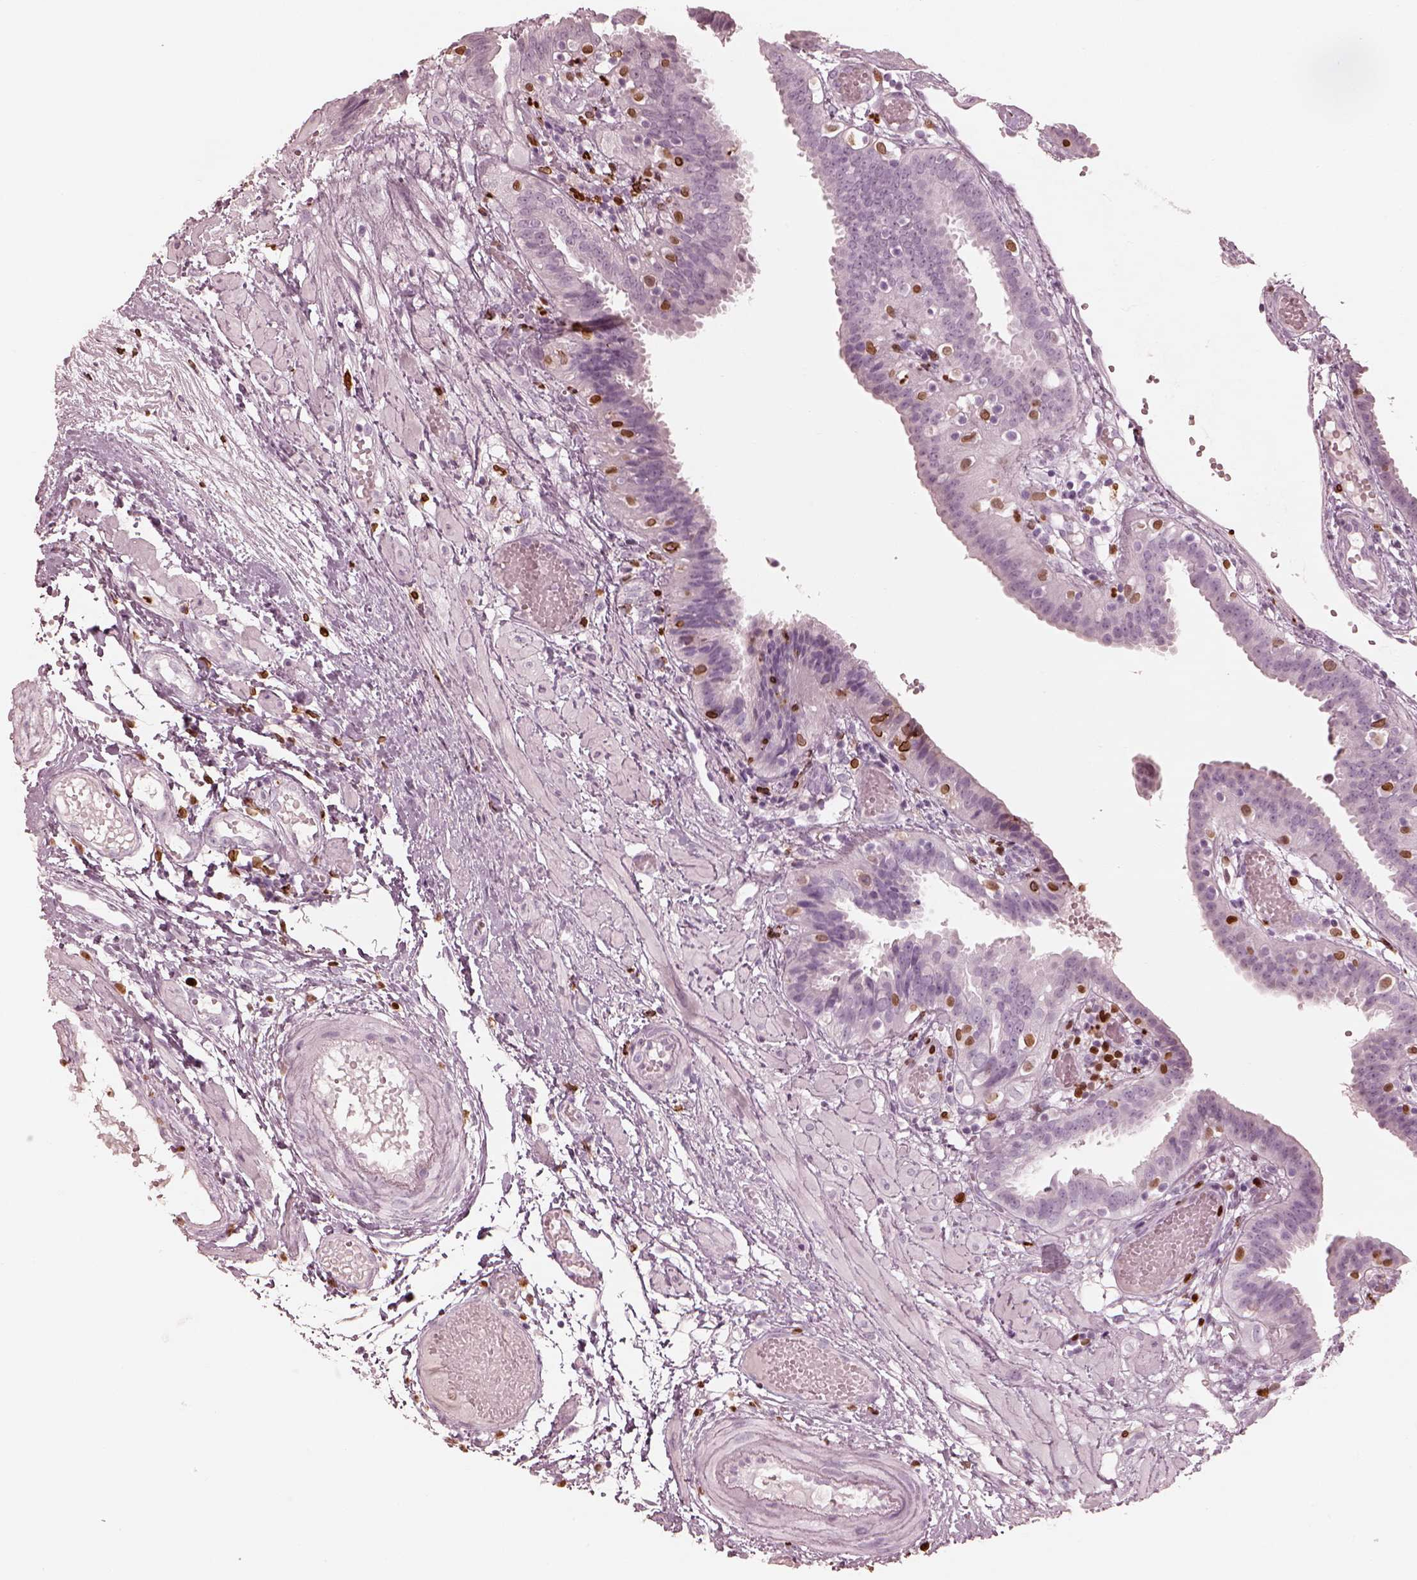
{"staining": {"intensity": "negative", "quantity": "none", "location": "none"}, "tissue": "fallopian tube", "cell_type": "Glandular cells", "image_type": "normal", "snomed": [{"axis": "morphology", "description": "Normal tissue, NOS"}, {"axis": "topography", "description": "Fallopian tube"}], "caption": "The histopathology image demonstrates no significant expression in glandular cells of fallopian tube.", "gene": "ALOX5", "patient": {"sex": "female", "age": 37}}